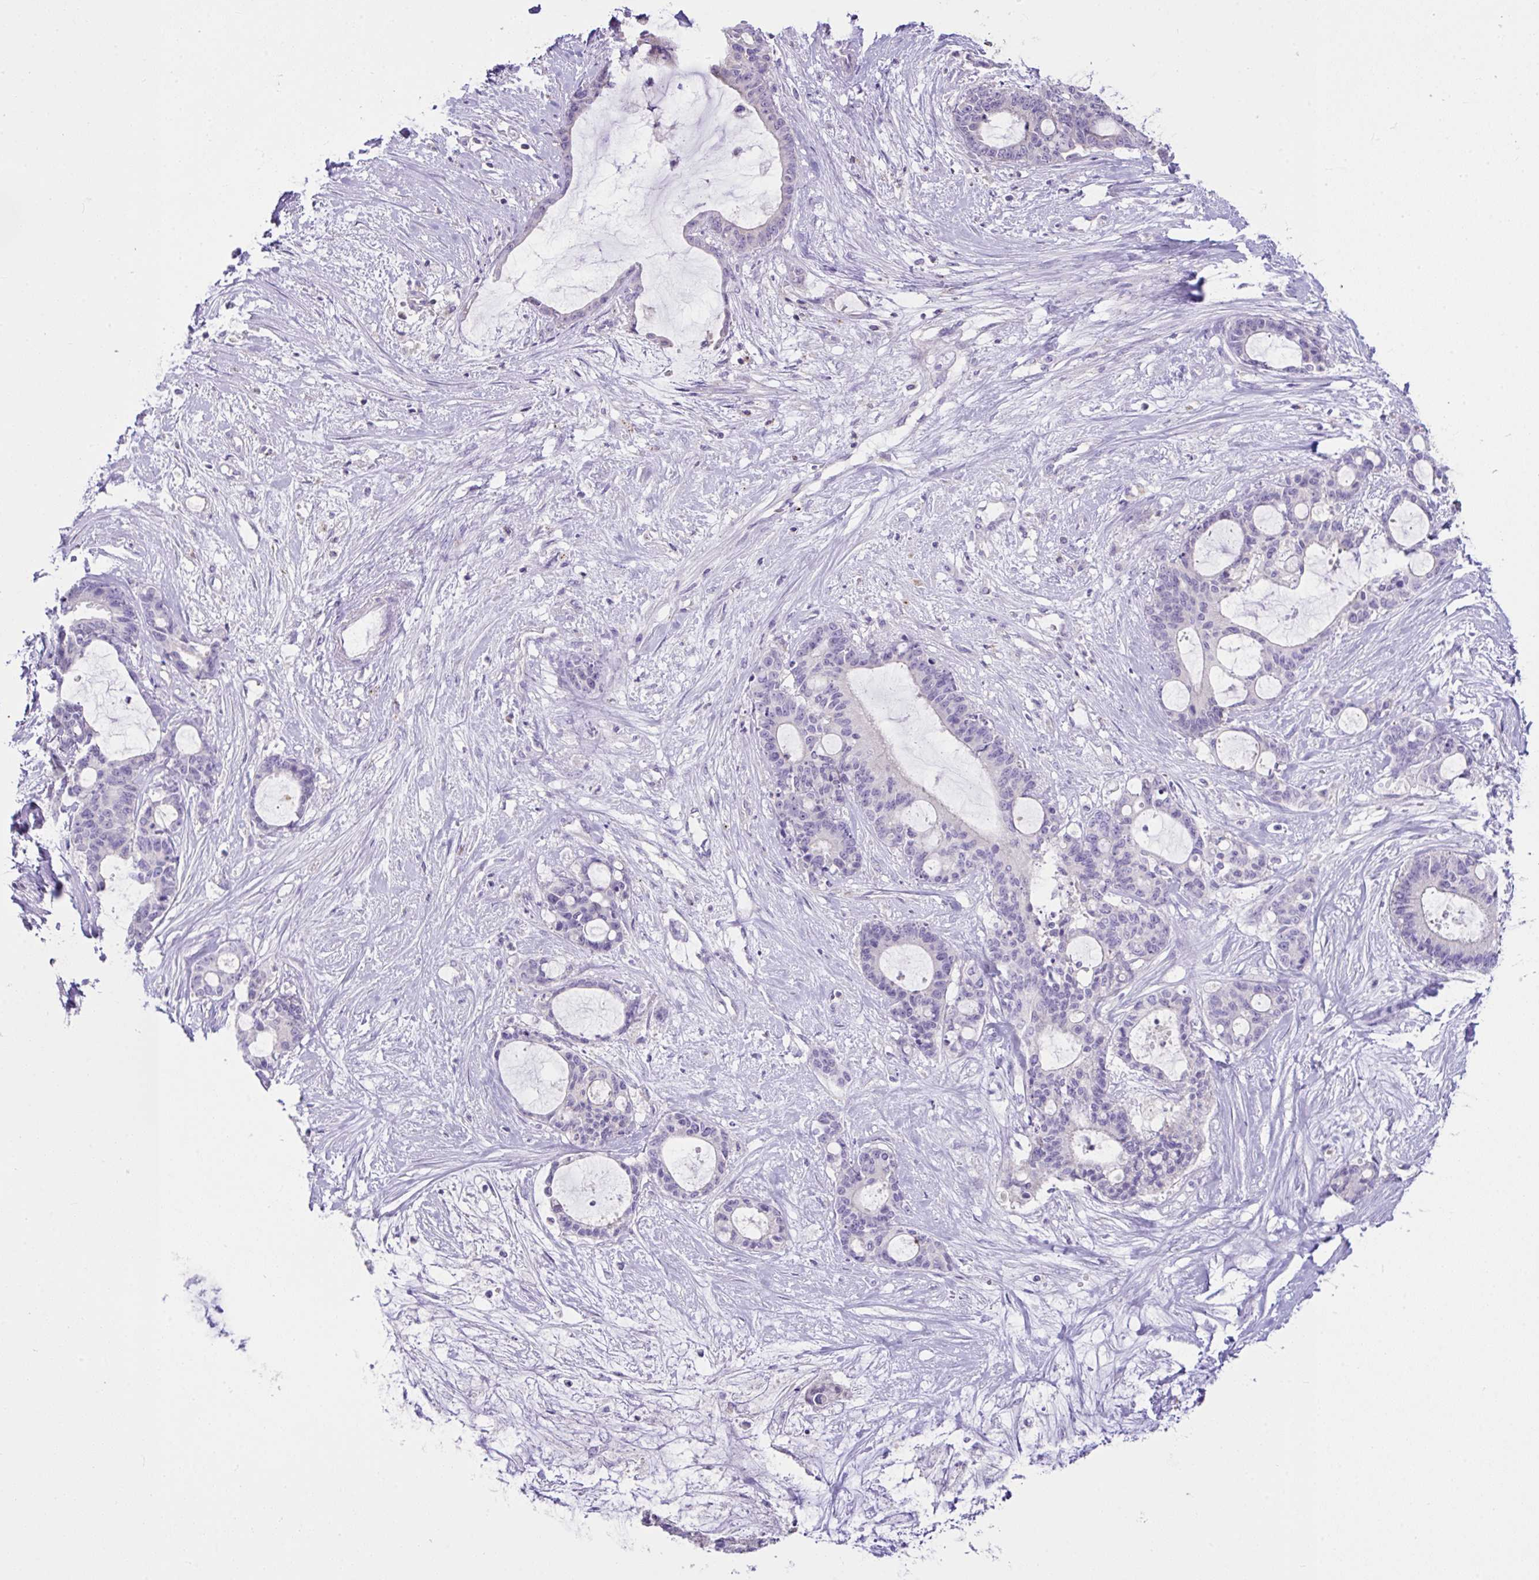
{"staining": {"intensity": "negative", "quantity": "none", "location": "none"}, "tissue": "liver cancer", "cell_type": "Tumor cells", "image_type": "cancer", "snomed": [{"axis": "morphology", "description": "Normal tissue, NOS"}, {"axis": "morphology", "description": "Cholangiocarcinoma"}, {"axis": "topography", "description": "Liver"}, {"axis": "topography", "description": "Peripheral nerve tissue"}], "caption": "A high-resolution histopathology image shows IHC staining of cholangiocarcinoma (liver), which reveals no significant positivity in tumor cells.", "gene": "D2HGDH", "patient": {"sex": "female", "age": 73}}